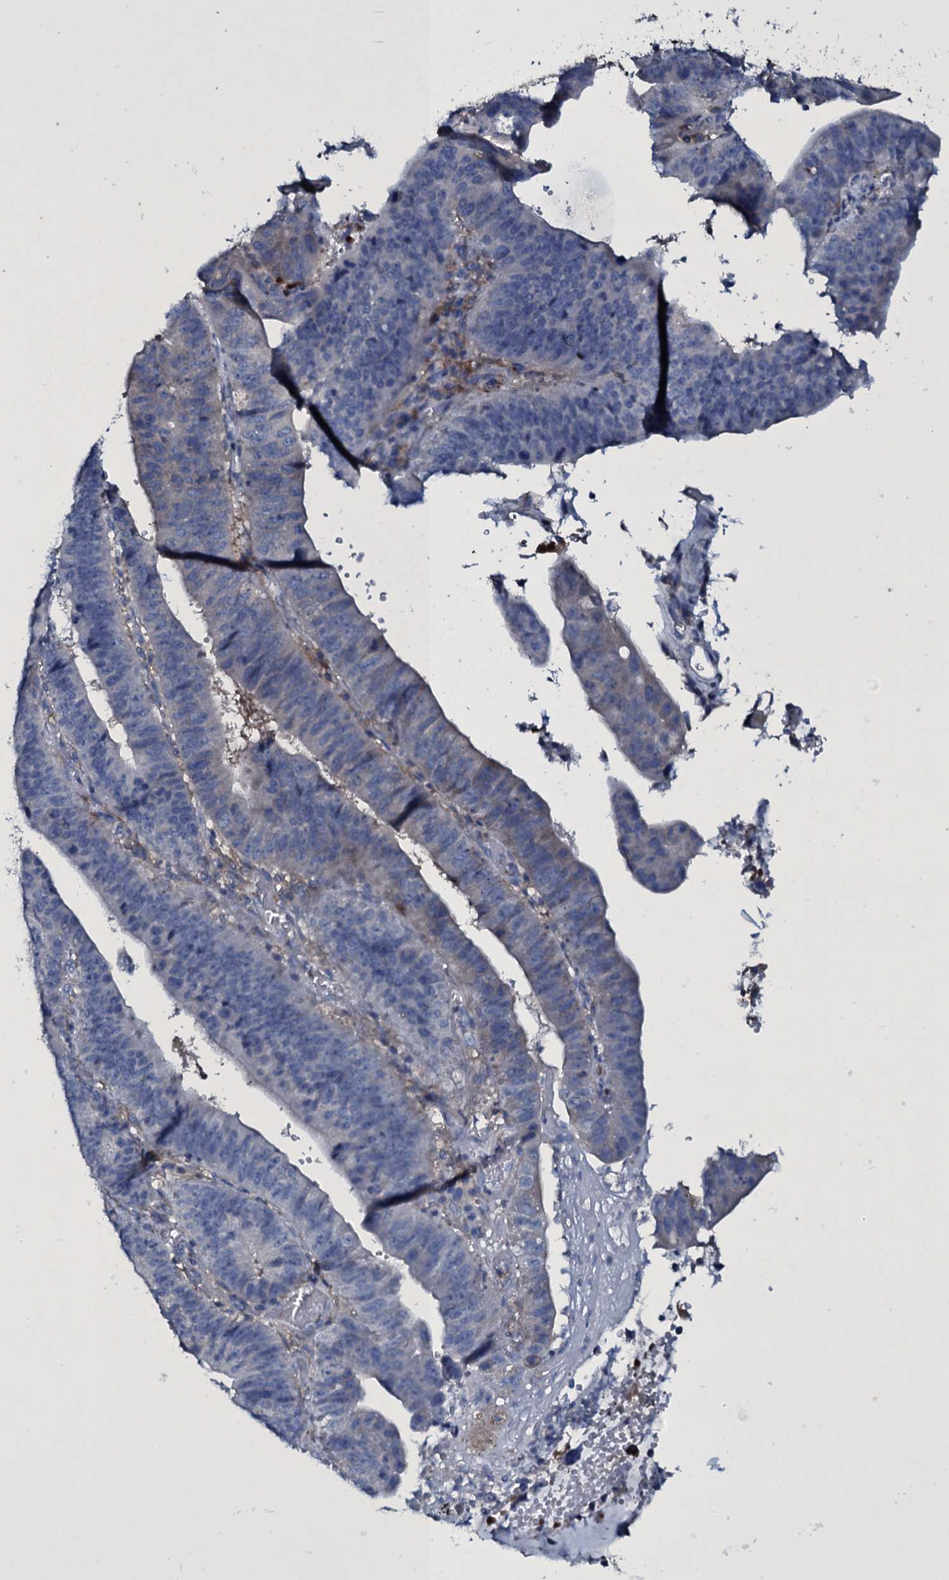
{"staining": {"intensity": "negative", "quantity": "none", "location": "none"}, "tissue": "stomach cancer", "cell_type": "Tumor cells", "image_type": "cancer", "snomed": [{"axis": "morphology", "description": "Adenocarcinoma, NOS"}, {"axis": "topography", "description": "Stomach"}], "caption": "Immunohistochemistry (IHC) image of human stomach adenocarcinoma stained for a protein (brown), which displays no positivity in tumor cells. (IHC, brightfield microscopy, high magnification).", "gene": "TPGS2", "patient": {"sex": "male", "age": 59}}